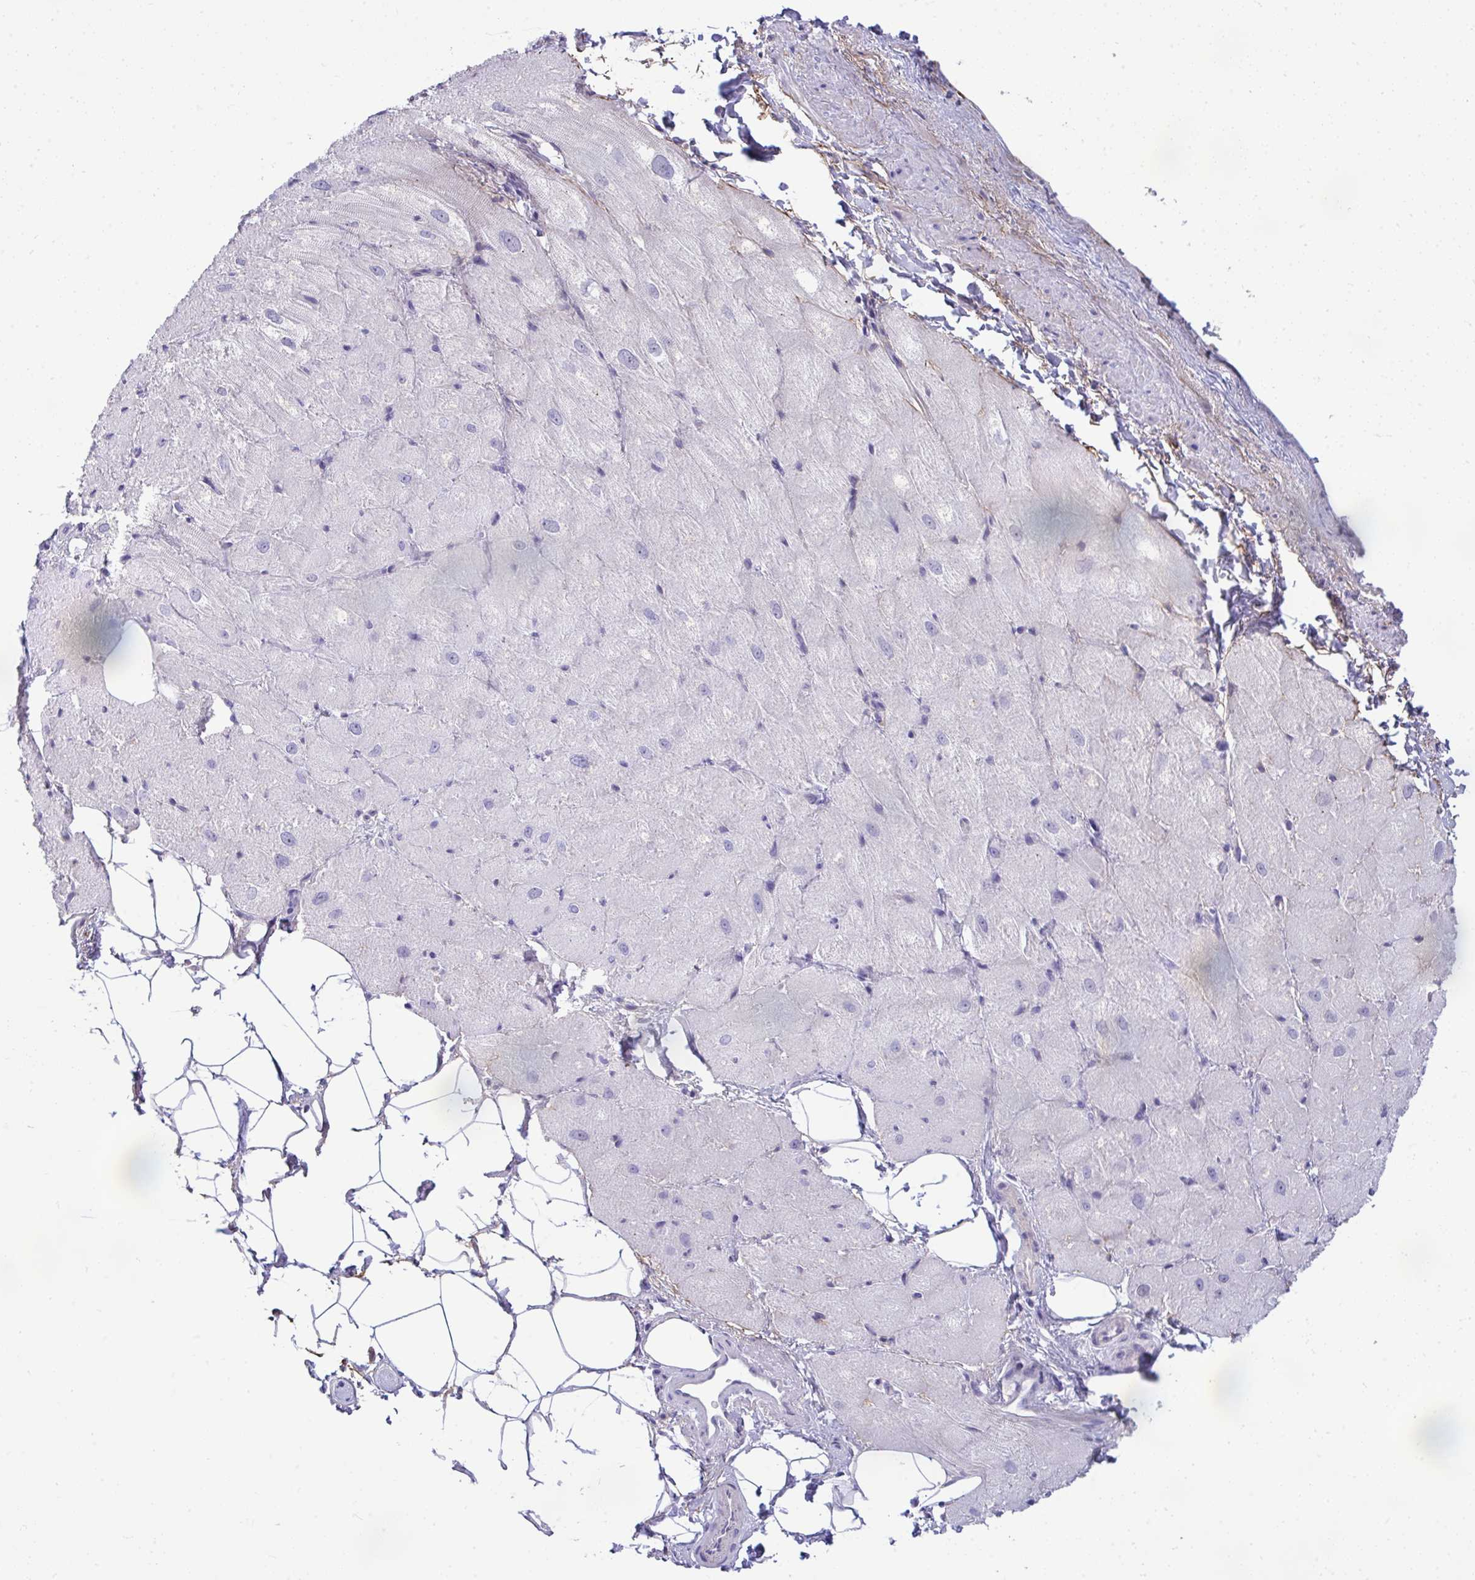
{"staining": {"intensity": "weak", "quantity": "25%-75%", "location": "cytoplasmic/membranous"}, "tissue": "heart muscle", "cell_type": "Cardiomyocytes", "image_type": "normal", "snomed": [{"axis": "morphology", "description": "Normal tissue, NOS"}, {"axis": "topography", "description": "Heart"}], "caption": "Weak cytoplasmic/membranous staining for a protein is seen in about 25%-75% of cardiomyocytes of unremarkable heart muscle using immunohistochemistry (IHC).", "gene": "PIGZ", "patient": {"sex": "male", "age": 62}}